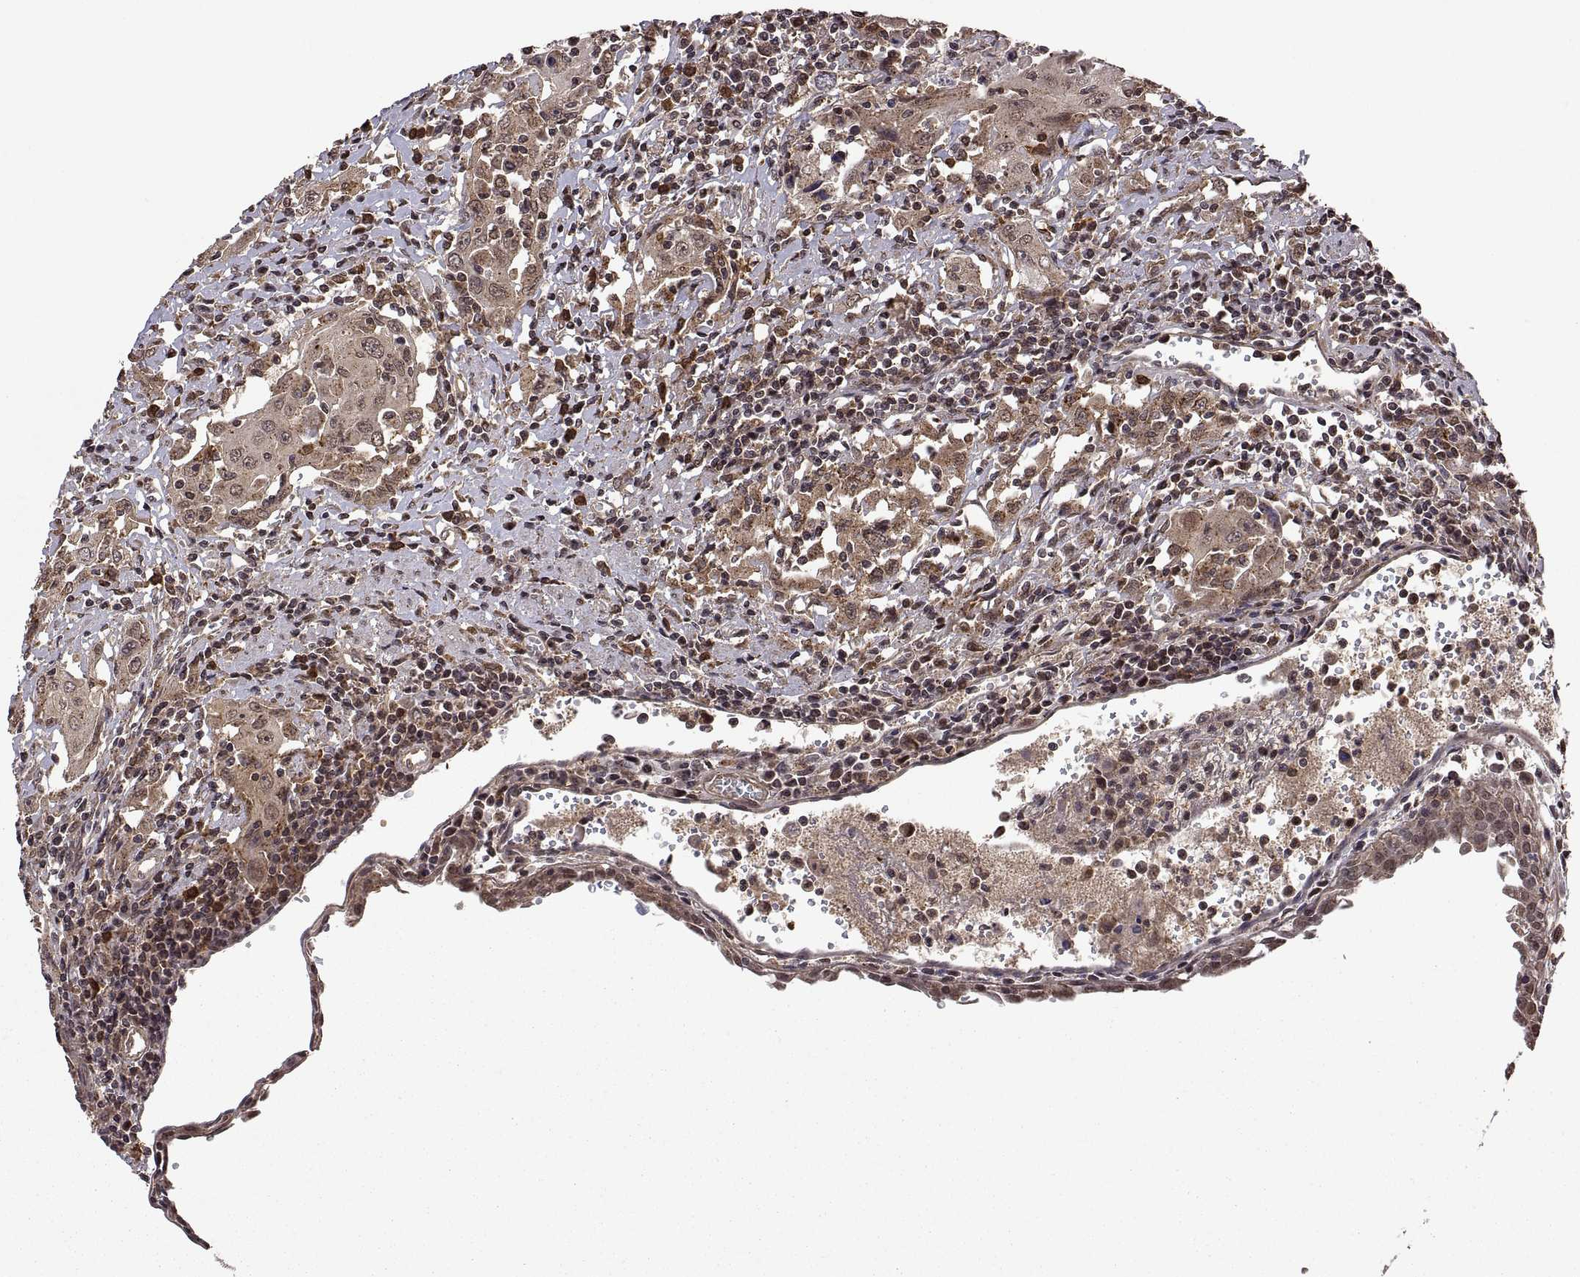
{"staining": {"intensity": "weak", "quantity": "<25%", "location": "cytoplasmic/membranous"}, "tissue": "urothelial cancer", "cell_type": "Tumor cells", "image_type": "cancer", "snomed": [{"axis": "morphology", "description": "Urothelial carcinoma, High grade"}, {"axis": "topography", "description": "Urinary bladder"}], "caption": "An immunohistochemistry (IHC) micrograph of urothelial carcinoma (high-grade) is shown. There is no staining in tumor cells of urothelial carcinoma (high-grade).", "gene": "ZNRF2", "patient": {"sex": "female", "age": 85}}